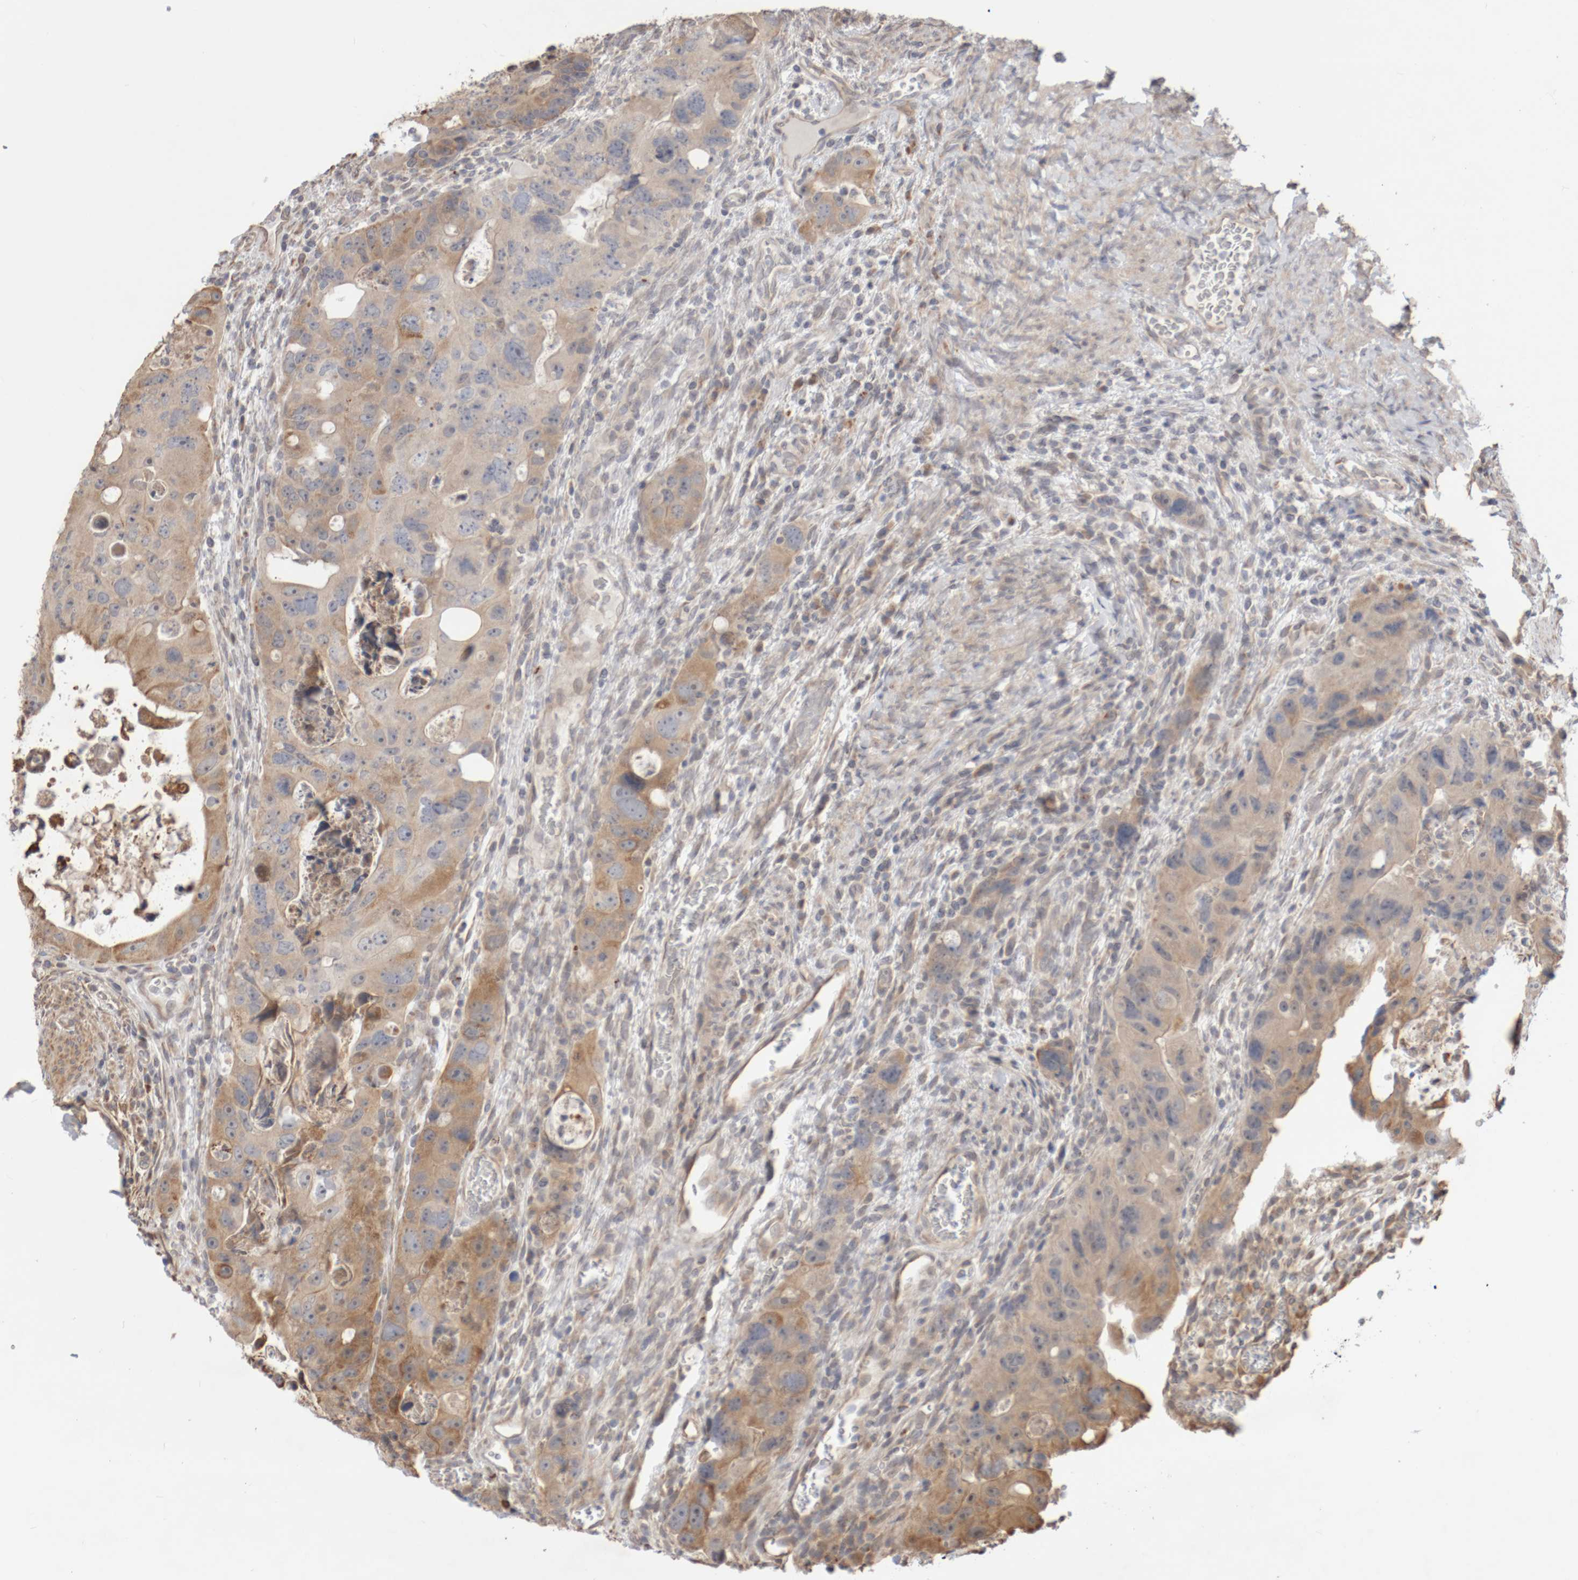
{"staining": {"intensity": "moderate", "quantity": ">75%", "location": "cytoplasmic/membranous"}, "tissue": "colorectal cancer", "cell_type": "Tumor cells", "image_type": "cancer", "snomed": [{"axis": "morphology", "description": "Adenocarcinoma, NOS"}, {"axis": "topography", "description": "Rectum"}], "caption": "DAB immunohistochemical staining of human colorectal cancer (adenocarcinoma) shows moderate cytoplasmic/membranous protein expression in about >75% of tumor cells.", "gene": "DPH7", "patient": {"sex": "male", "age": 59}}